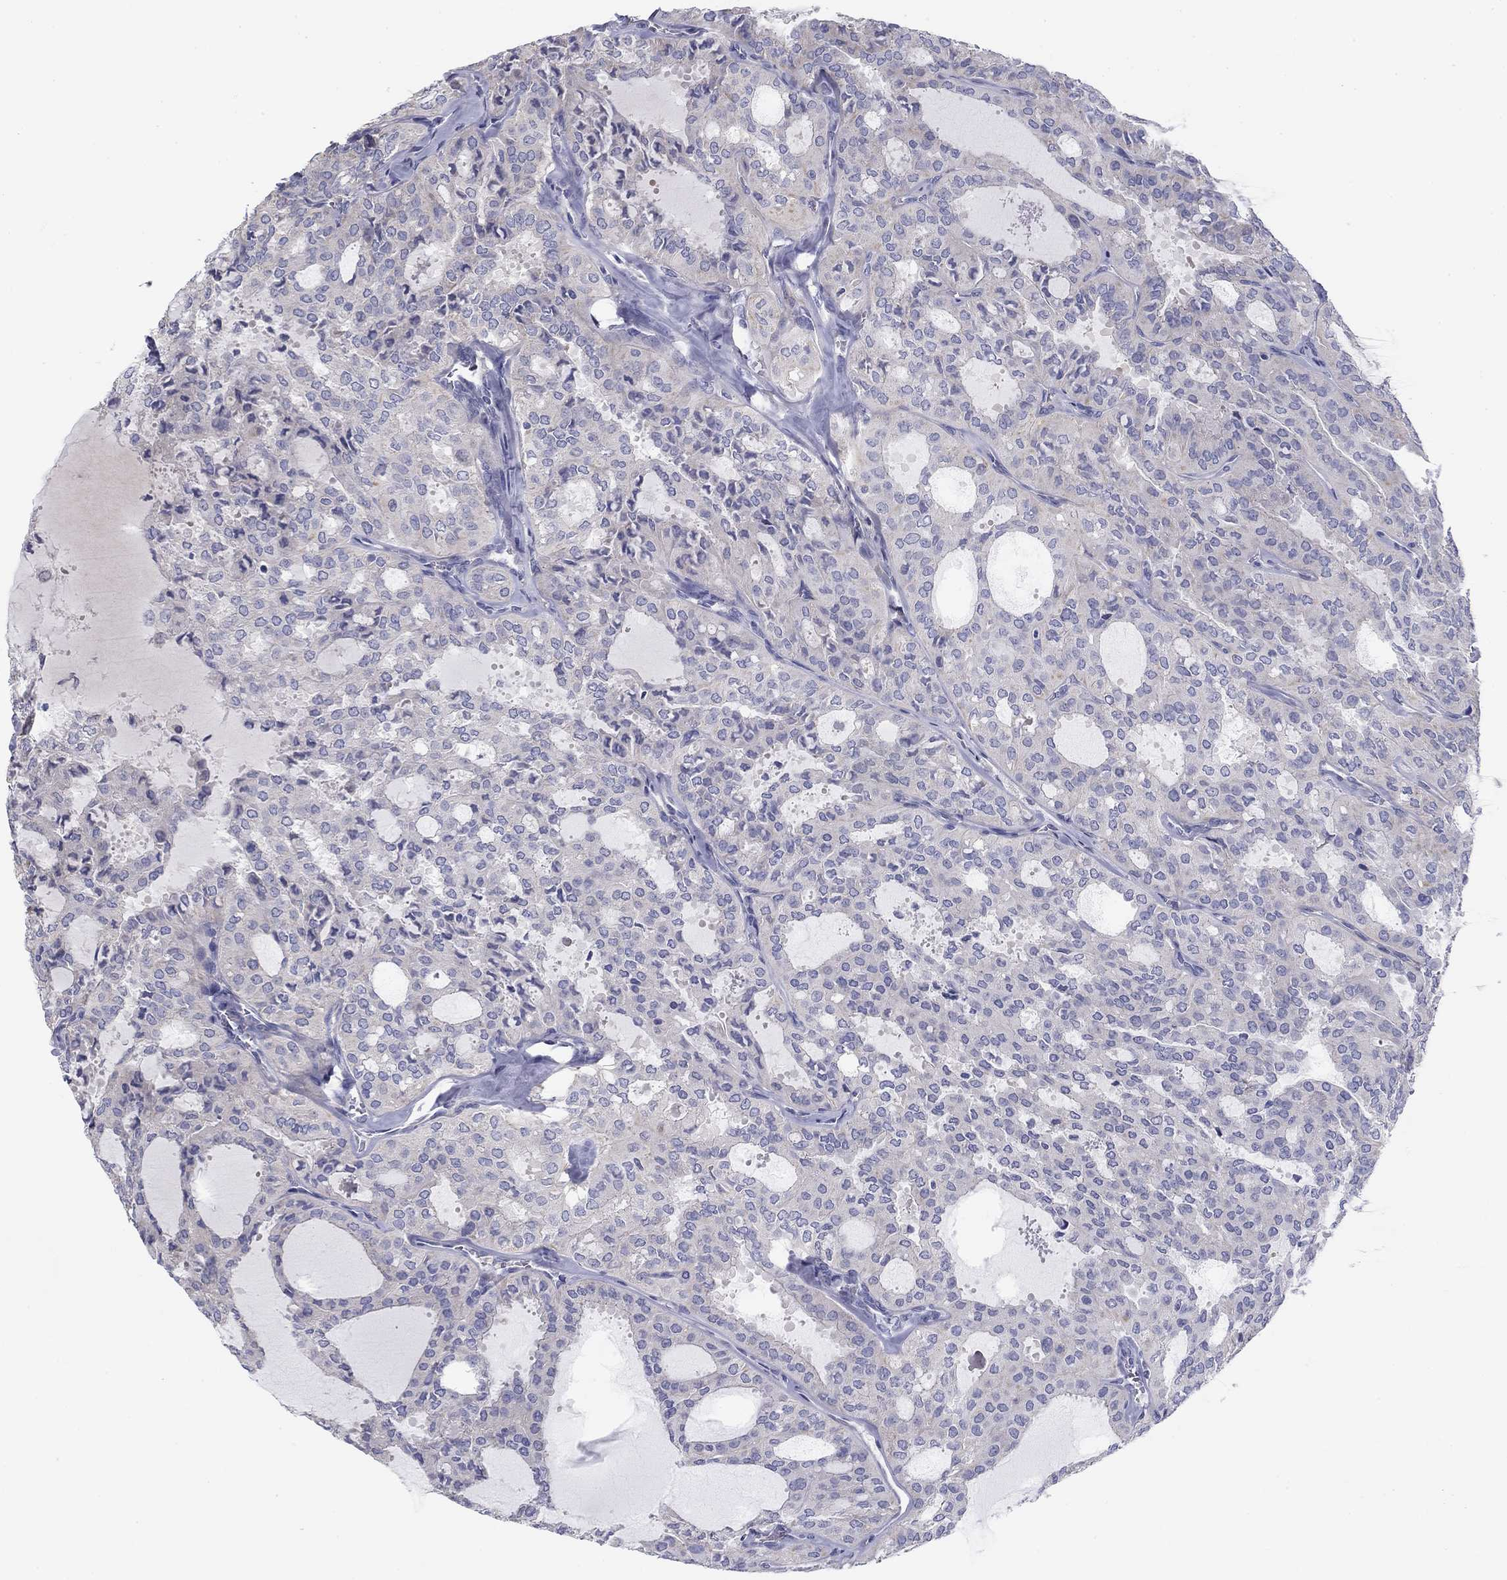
{"staining": {"intensity": "weak", "quantity": "<25%", "location": "cytoplasmic/membranous"}, "tissue": "thyroid cancer", "cell_type": "Tumor cells", "image_type": "cancer", "snomed": [{"axis": "morphology", "description": "Follicular adenoma carcinoma, NOS"}, {"axis": "topography", "description": "Thyroid gland"}], "caption": "High power microscopy photomicrograph of an immunohistochemistry photomicrograph of thyroid follicular adenoma carcinoma, revealing no significant staining in tumor cells.", "gene": "SEPTIN3", "patient": {"sex": "male", "age": 75}}